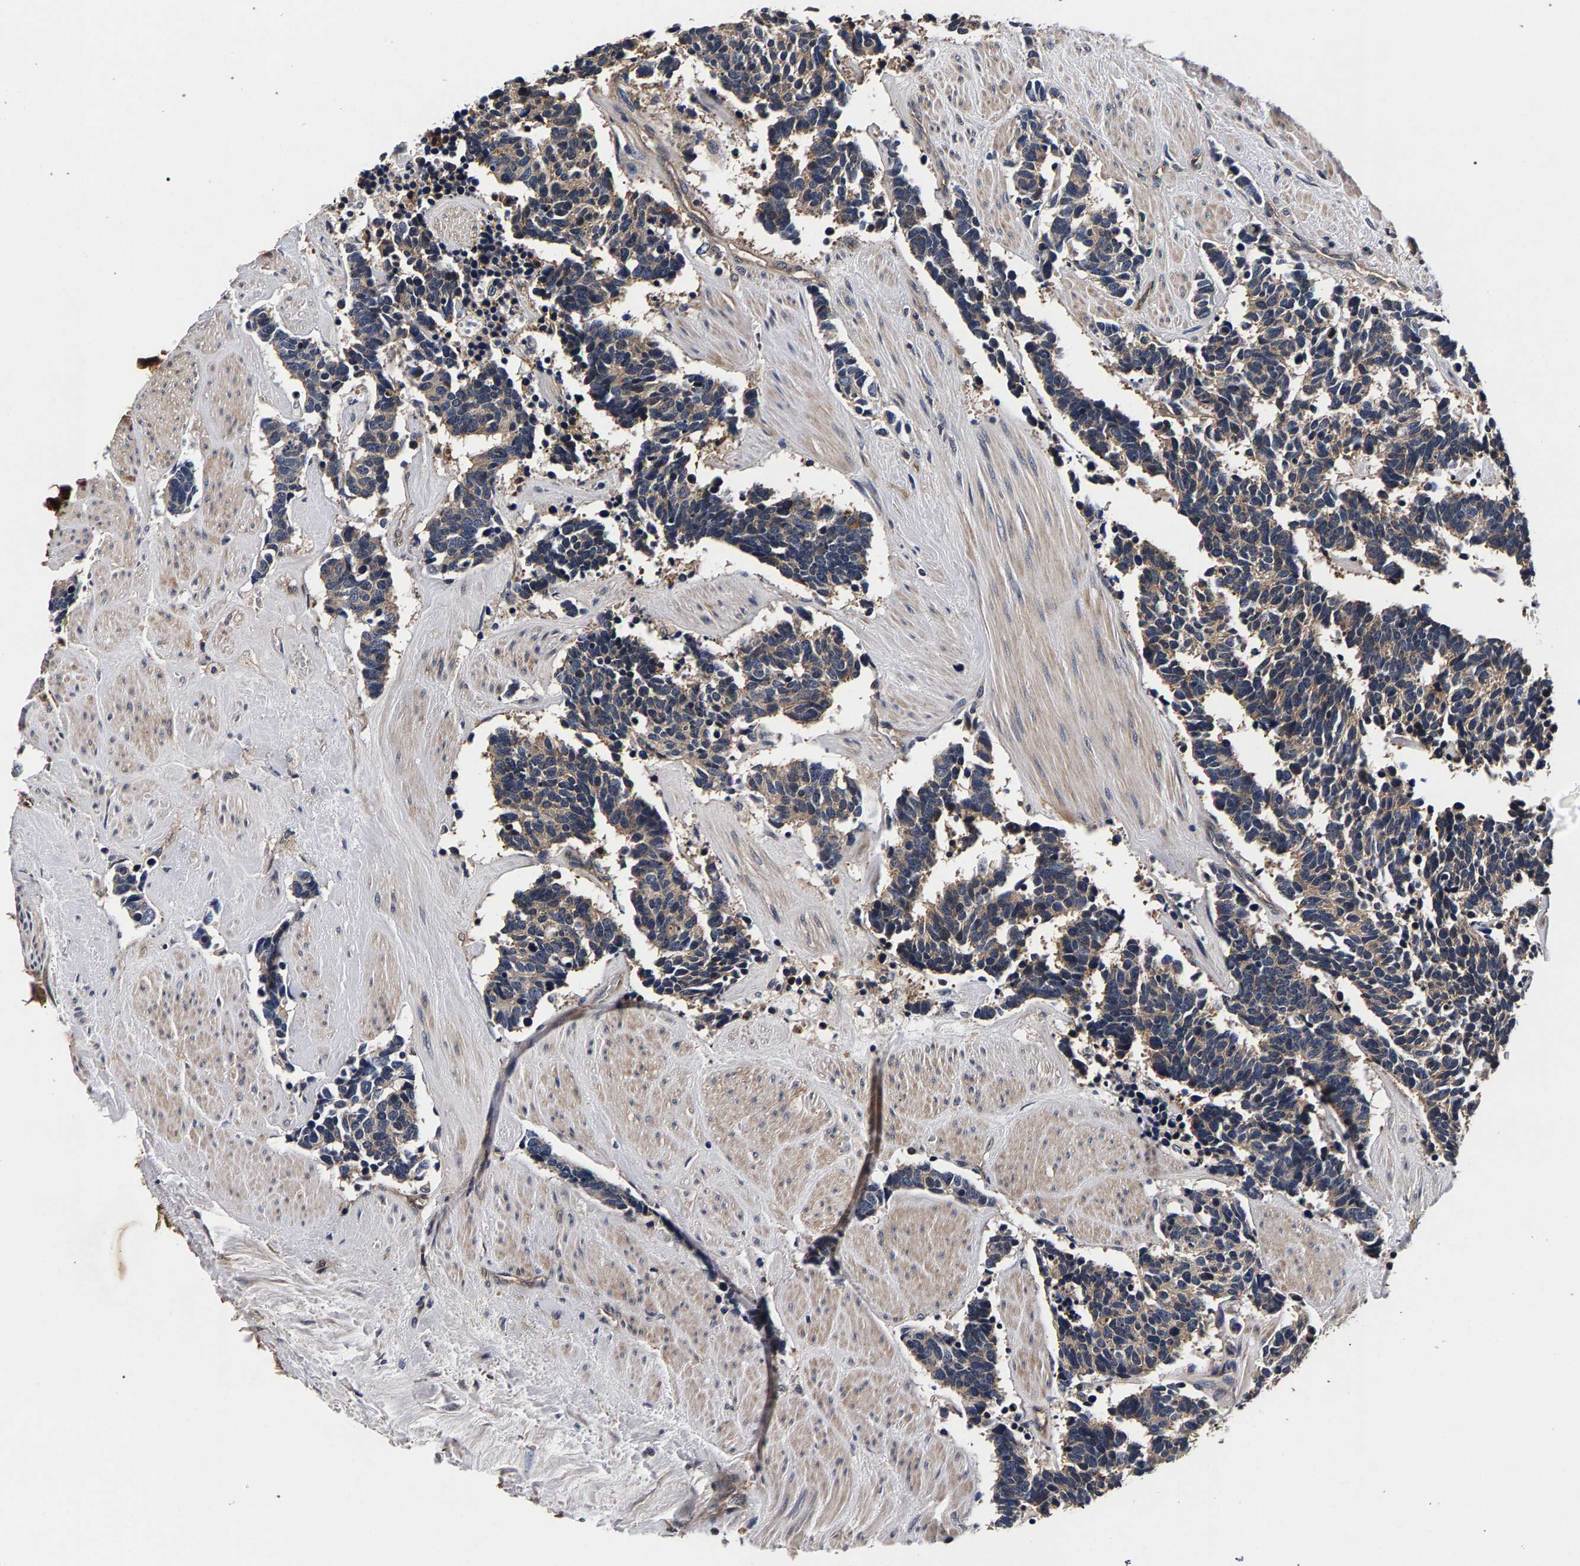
{"staining": {"intensity": "weak", "quantity": ">75%", "location": "cytoplasmic/membranous"}, "tissue": "carcinoid", "cell_type": "Tumor cells", "image_type": "cancer", "snomed": [{"axis": "morphology", "description": "Carcinoma, NOS"}, {"axis": "morphology", "description": "Carcinoid, malignant, NOS"}, {"axis": "topography", "description": "Urinary bladder"}], "caption": "High-magnification brightfield microscopy of carcinoma stained with DAB (brown) and counterstained with hematoxylin (blue). tumor cells exhibit weak cytoplasmic/membranous positivity is seen in approximately>75% of cells. The protein of interest is shown in brown color, while the nuclei are stained blue.", "gene": "MARCHF7", "patient": {"sex": "male", "age": 57}}